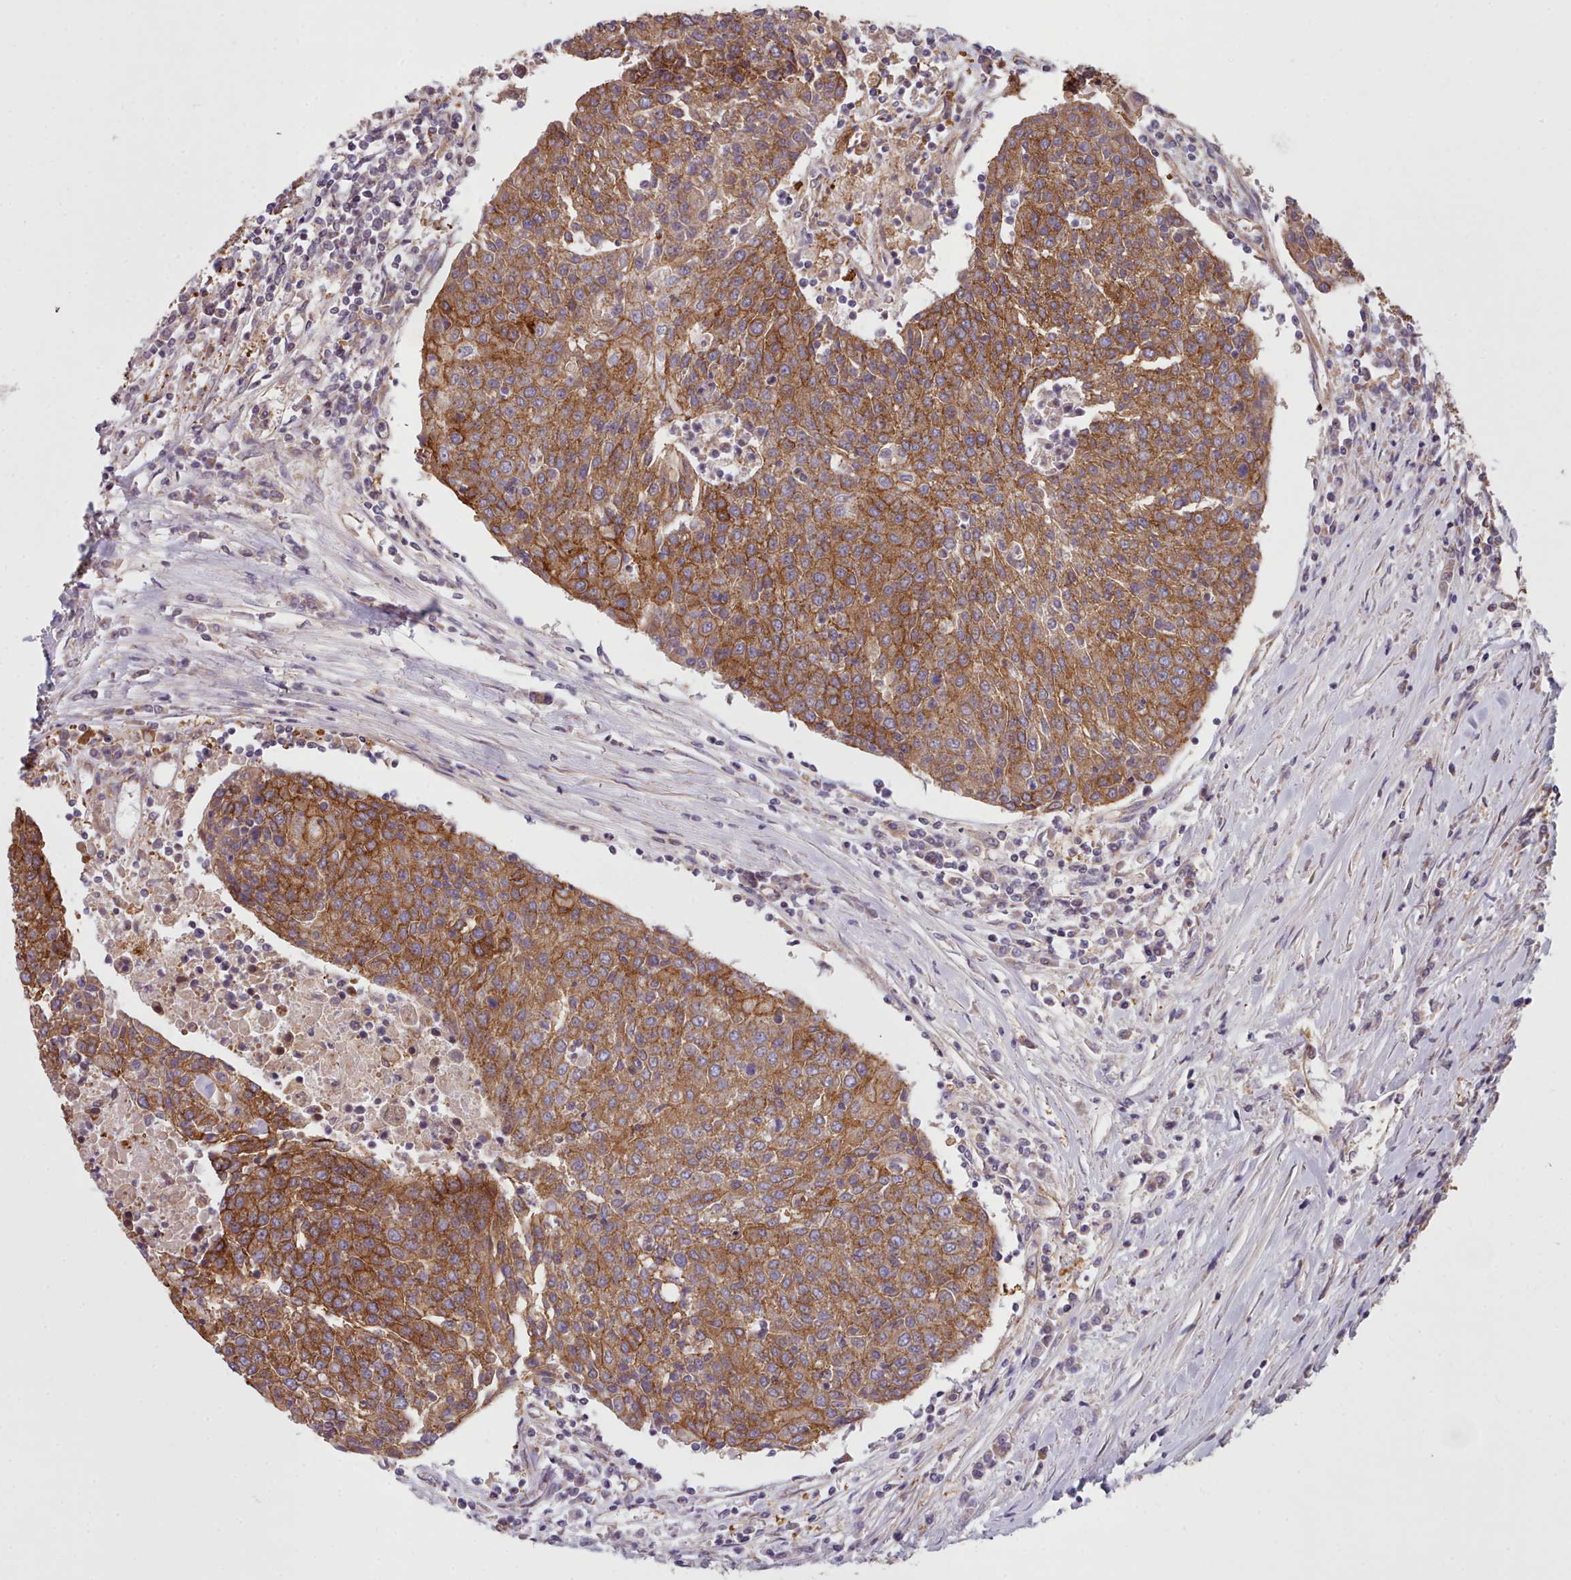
{"staining": {"intensity": "strong", "quantity": ">75%", "location": "cytoplasmic/membranous"}, "tissue": "urothelial cancer", "cell_type": "Tumor cells", "image_type": "cancer", "snomed": [{"axis": "morphology", "description": "Urothelial carcinoma, High grade"}, {"axis": "topography", "description": "Urinary bladder"}], "caption": "An immunohistochemistry photomicrograph of neoplastic tissue is shown. Protein staining in brown labels strong cytoplasmic/membranous positivity in high-grade urothelial carcinoma within tumor cells. The protein is shown in brown color, while the nuclei are stained blue.", "gene": "MRPL46", "patient": {"sex": "female", "age": 85}}